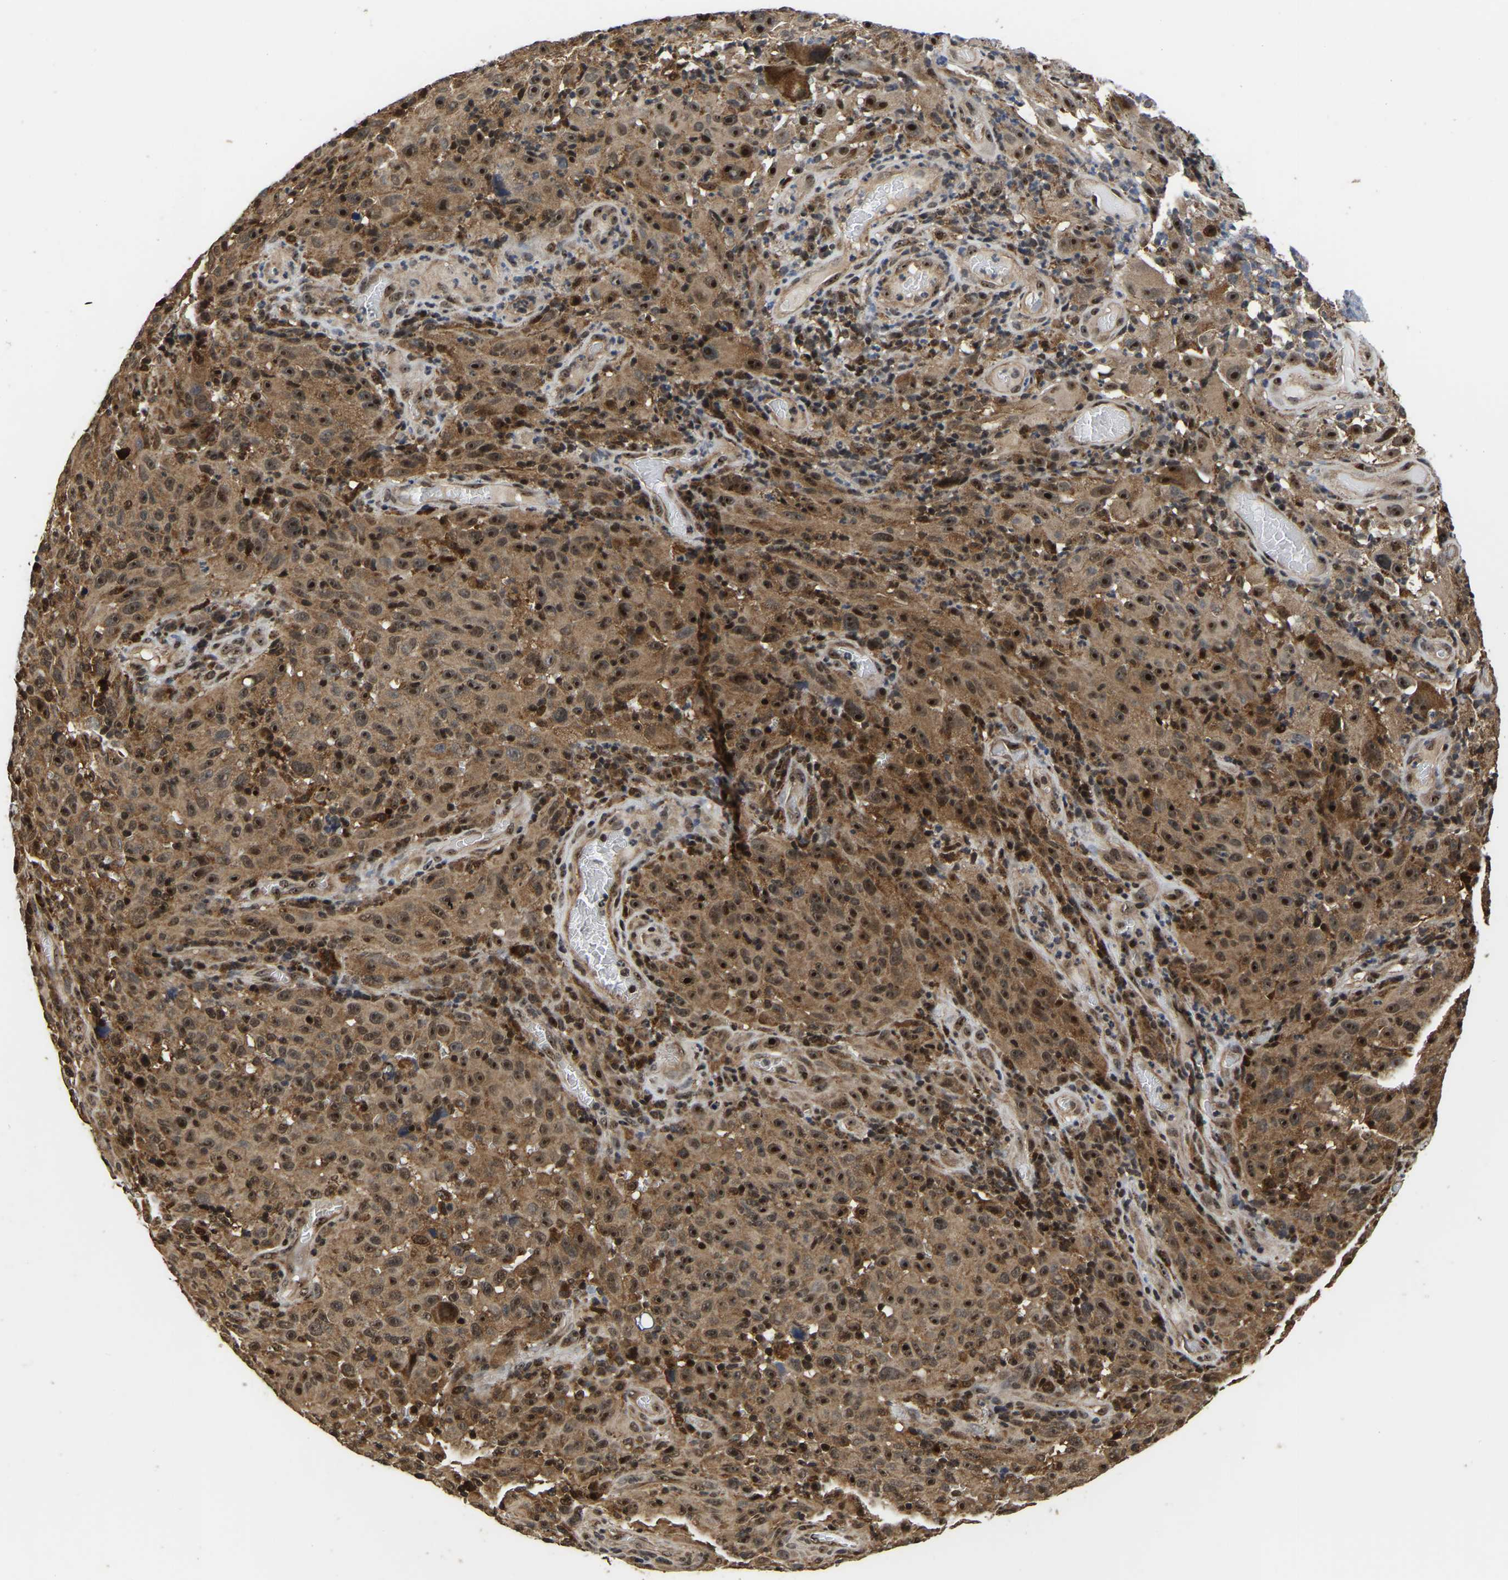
{"staining": {"intensity": "strong", "quantity": ">75%", "location": "cytoplasmic/membranous,nuclear"}, "tissue": "melanoma", "cell_type": "Tumor cells", "image_type": "cancer", "snomed": [{"axis": "morphology", "description": "Malignant melanoma, NOS"}, {"axis": "topography", "description": "Skin"}], "caption": "Malignant melanoma stained for a protein (brown) exhibits strong cytoplasmic/membranous and nuclear positive positivity in about >75% of tumor cells.", "gene": "CIAO1", "patient": {"sex": "female", "age": 82}}